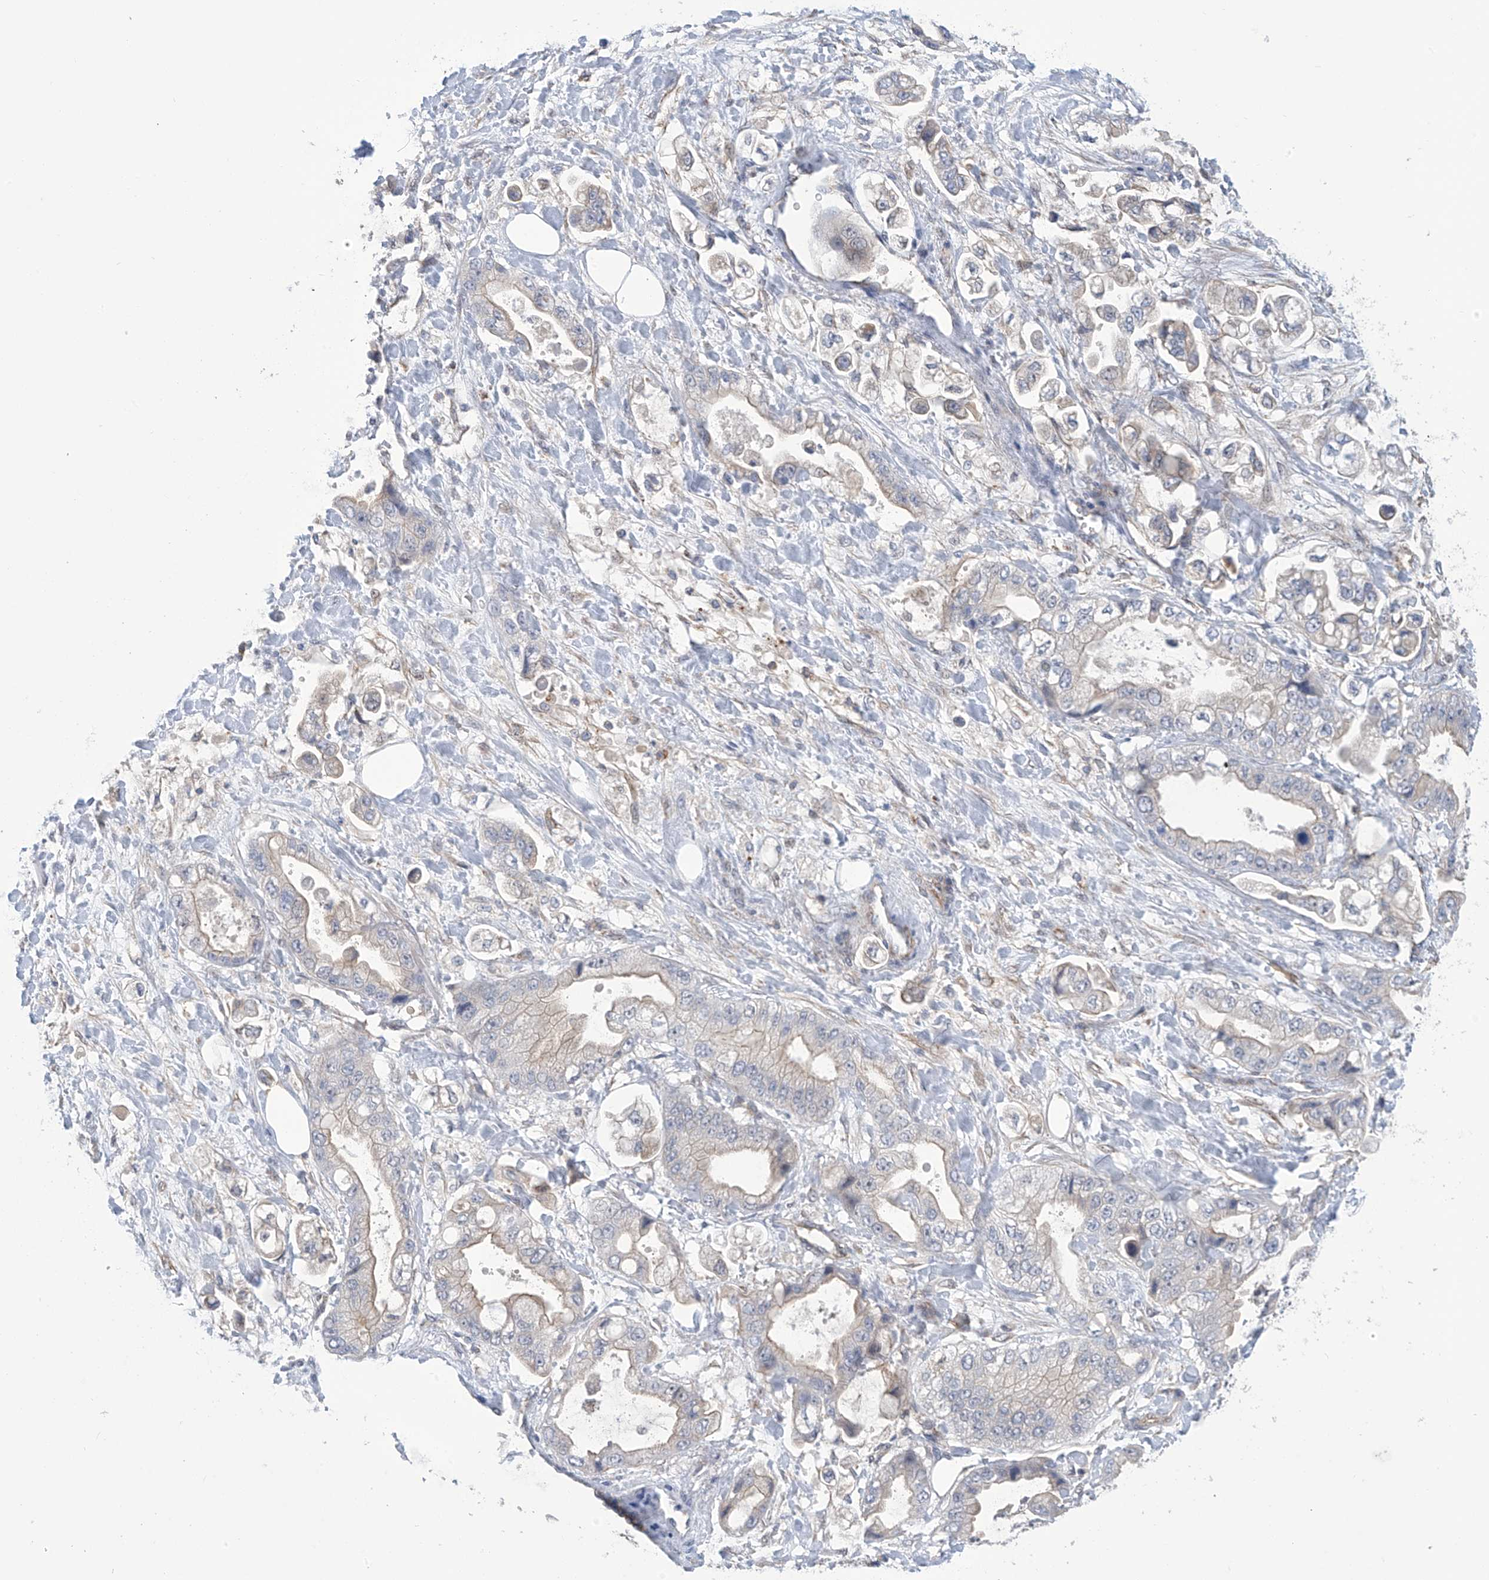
{"staining": {"intensity": "weak", "quantity": "<25%", "location": "cytoplasmic/membranous"}, "tissue": "stomach cancer", "cell_type": "Tumor cells", "image_type": "cancer", "snomed": [{"axis": "morphology", "description": "Adenocarcinoma, NOS"}, {"axis": "topography", "description": "Stomach"}], "caption": "Immunohistochemical staining of human adenocarcinoma (stomach) demonstrates no significant staining in tumor cells.", "gene": "IBA57", "patient": {"sex": "male", "age": 62}}